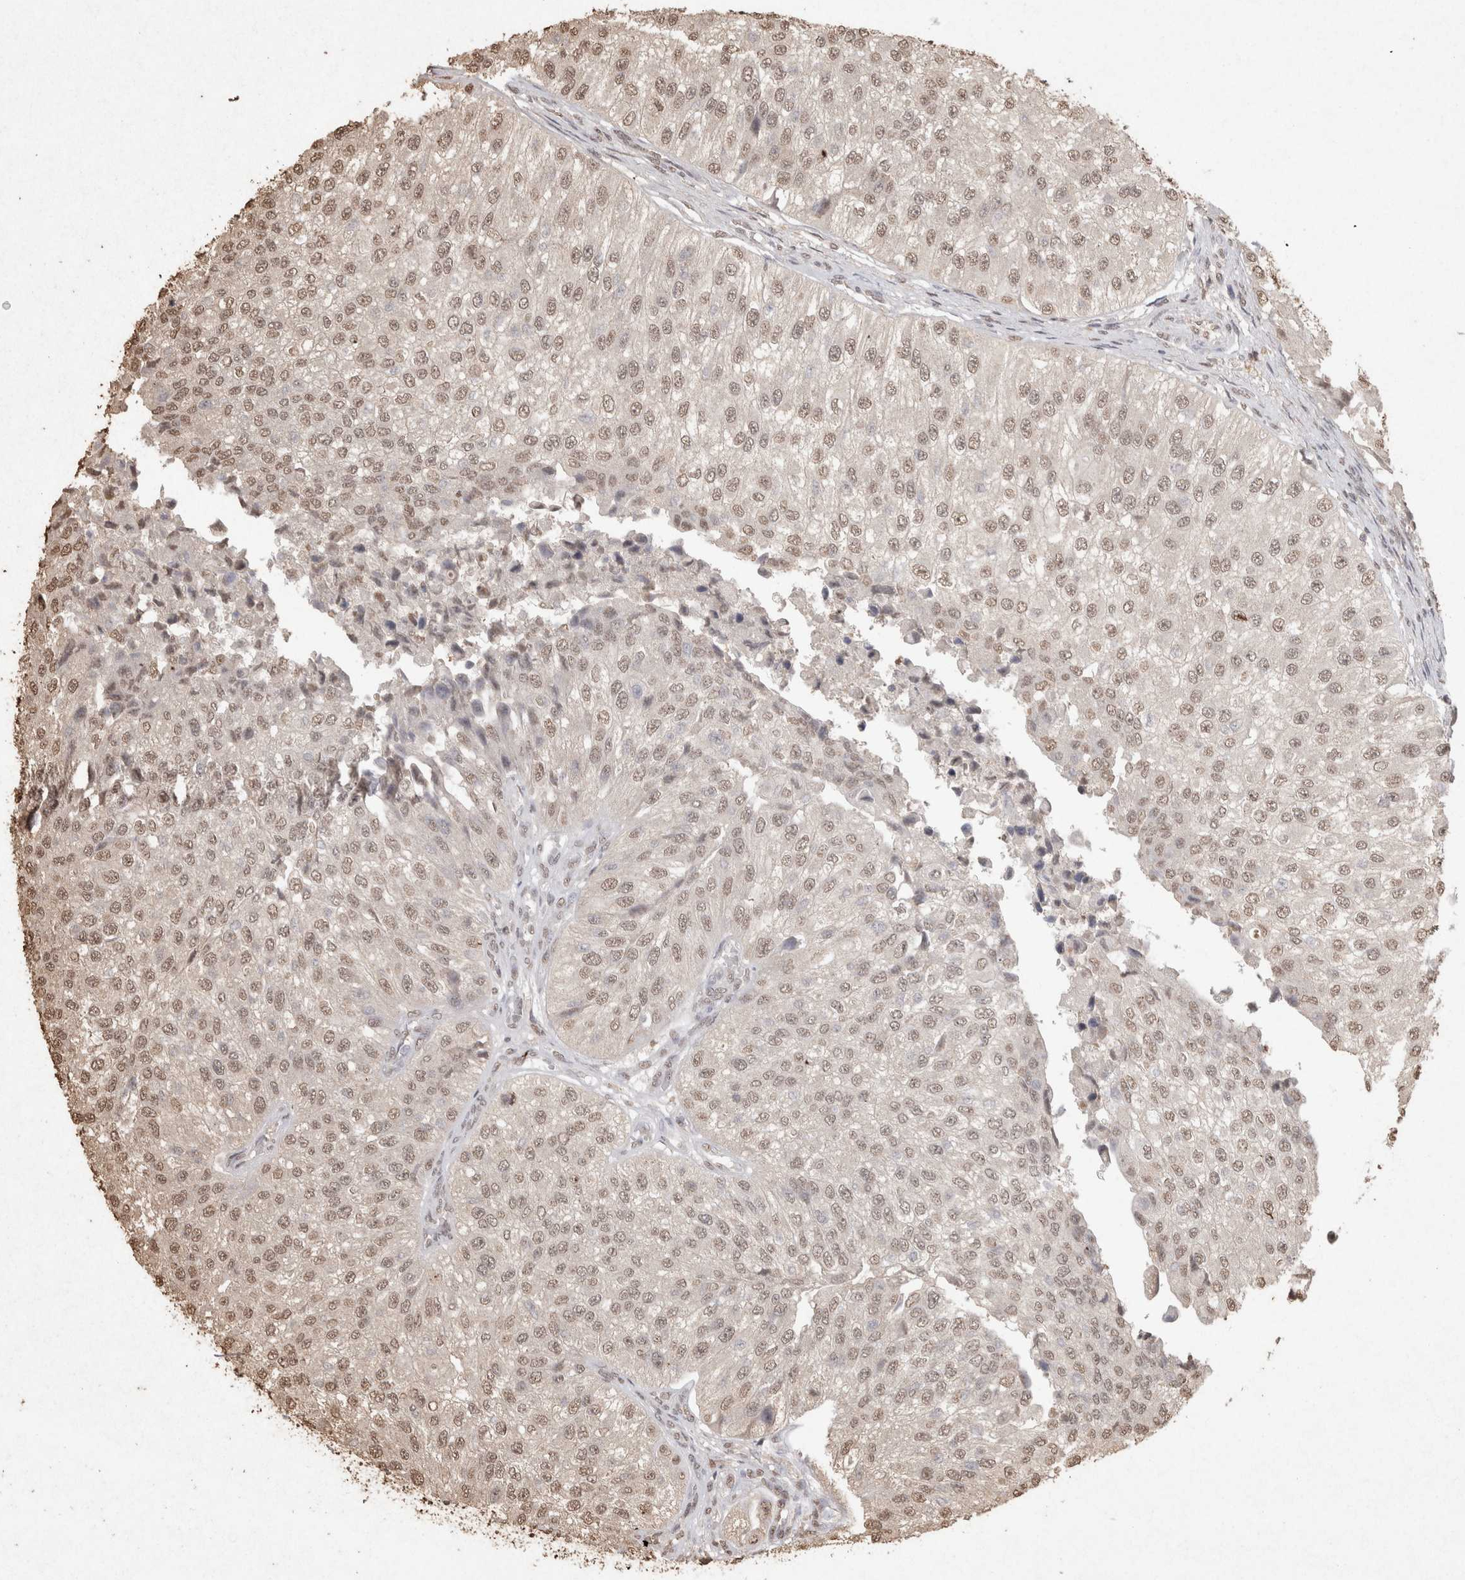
{"staining": {"intensity": "weak", "quantity": ">75%", "location": "nuclear"}, "tissue": "urothelial cancer", "cell_type": "Tumor cells", "image_type": "cancer", "snomed": [{"axis": "morphology", "description": "Urothelial carcinoma, High grade"}, {"axis": "topography", "description": "Kidney"}, {"axis": "topography", "description": "Urinary bladder"}], "caption": "Immunohistochemistry (IHC) of human urothelial cancer exhibits low levels of weak nuclear positivity in approximately >75% of tumor cells.", "gene": "MLX", "patient": {"sex": "male", "age": 77}}